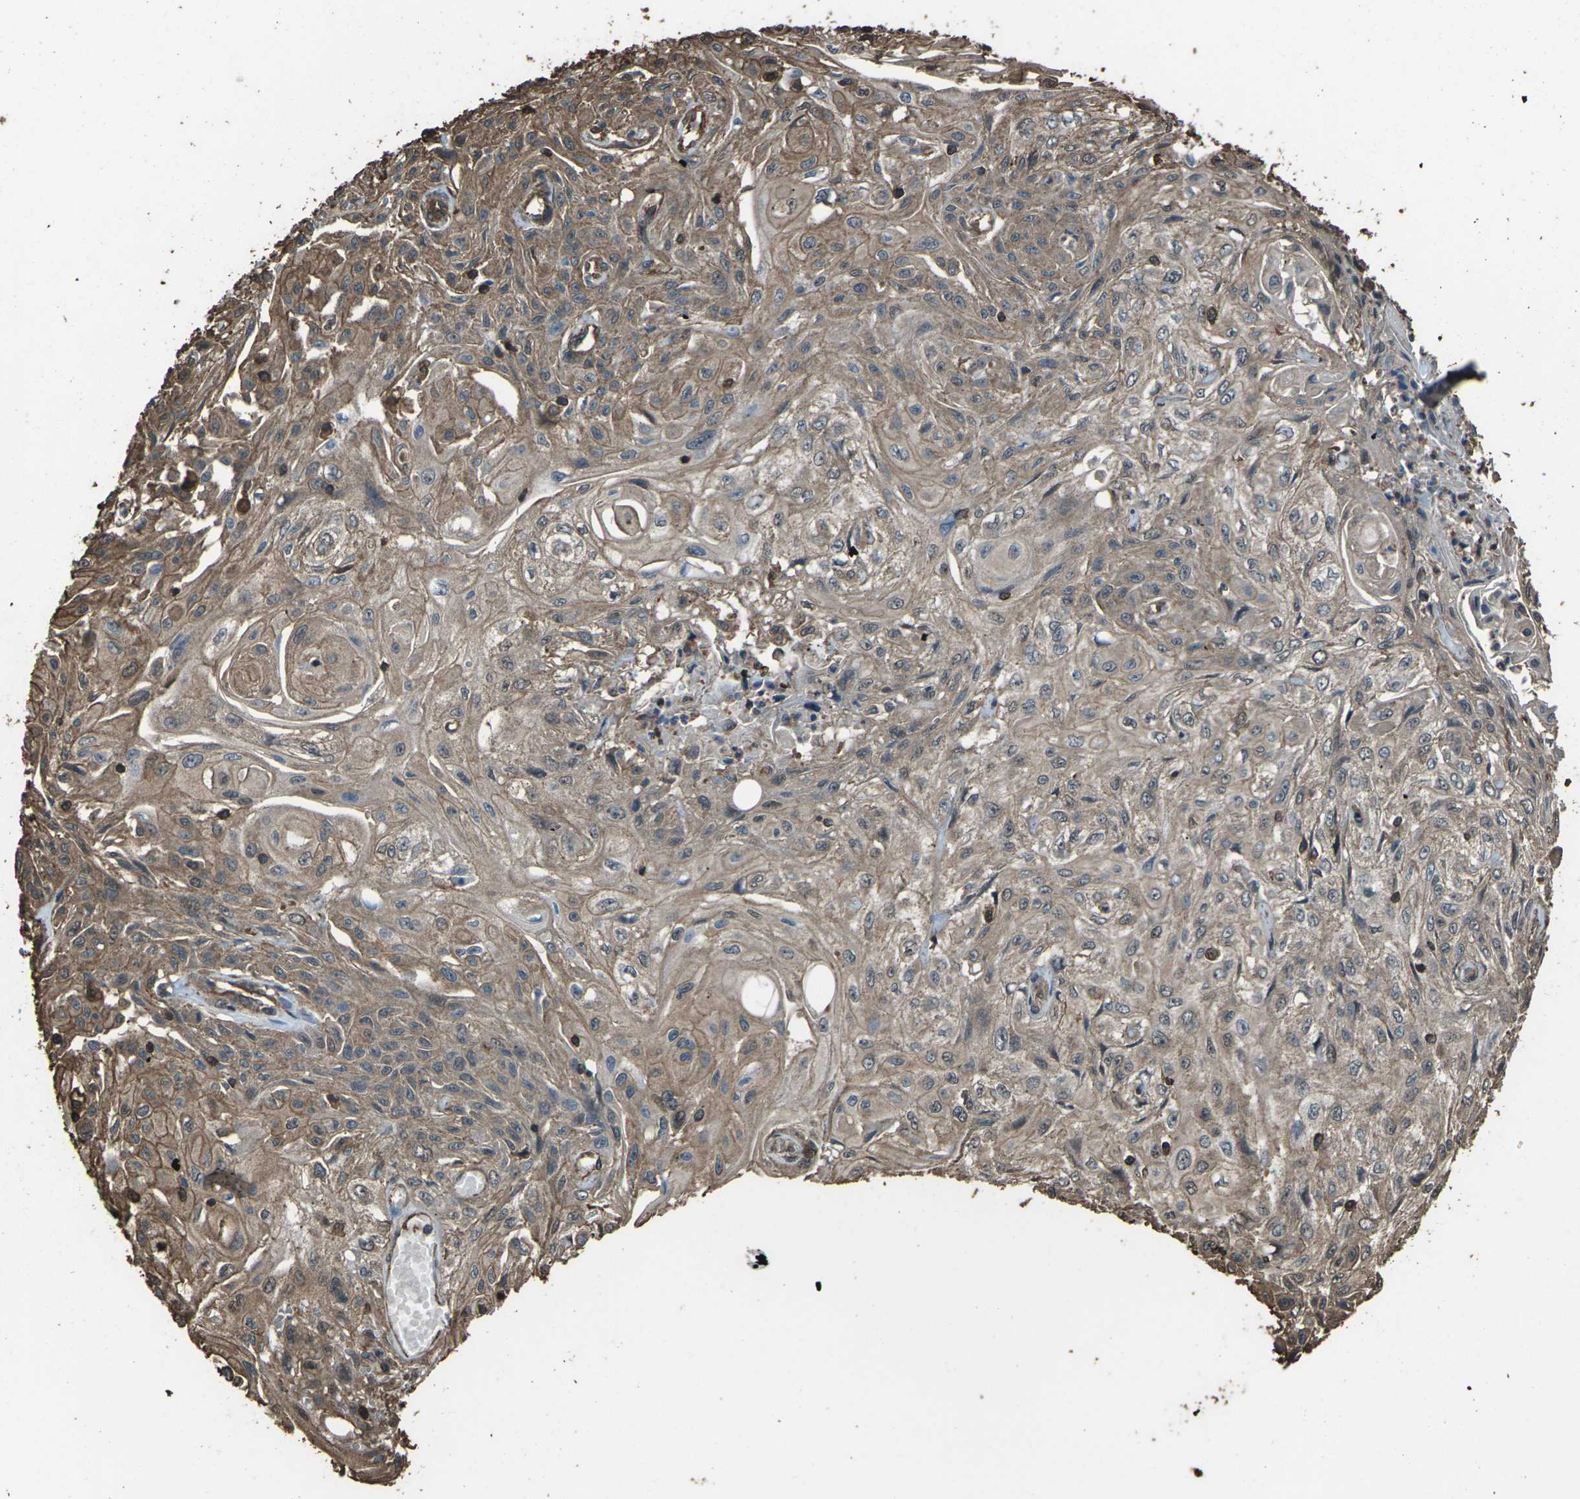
{"staining": {"intensity": "moderate", "quantity": ">75%", "location": "cytoplasmic/membranous"}, "tissue": "skin cancer", "cell_type": "Tumor cells", "image_type": "cancer", "snomed": [{"axis": "morphology", "description": "Squamous cell carcinoma, NOS"}, {"axis": "topography", "description": "Skin"}], "caption": "IHC photomicrograph of human skin cancer (squamous cell carcinoma) stained for a protein (brown), which shows medium levels of moderate cytoplasmic/membranous positivity in about >75% of tumor cells.", "gene": "DHPS", "patient": {"sex": "male", "age": 75}}